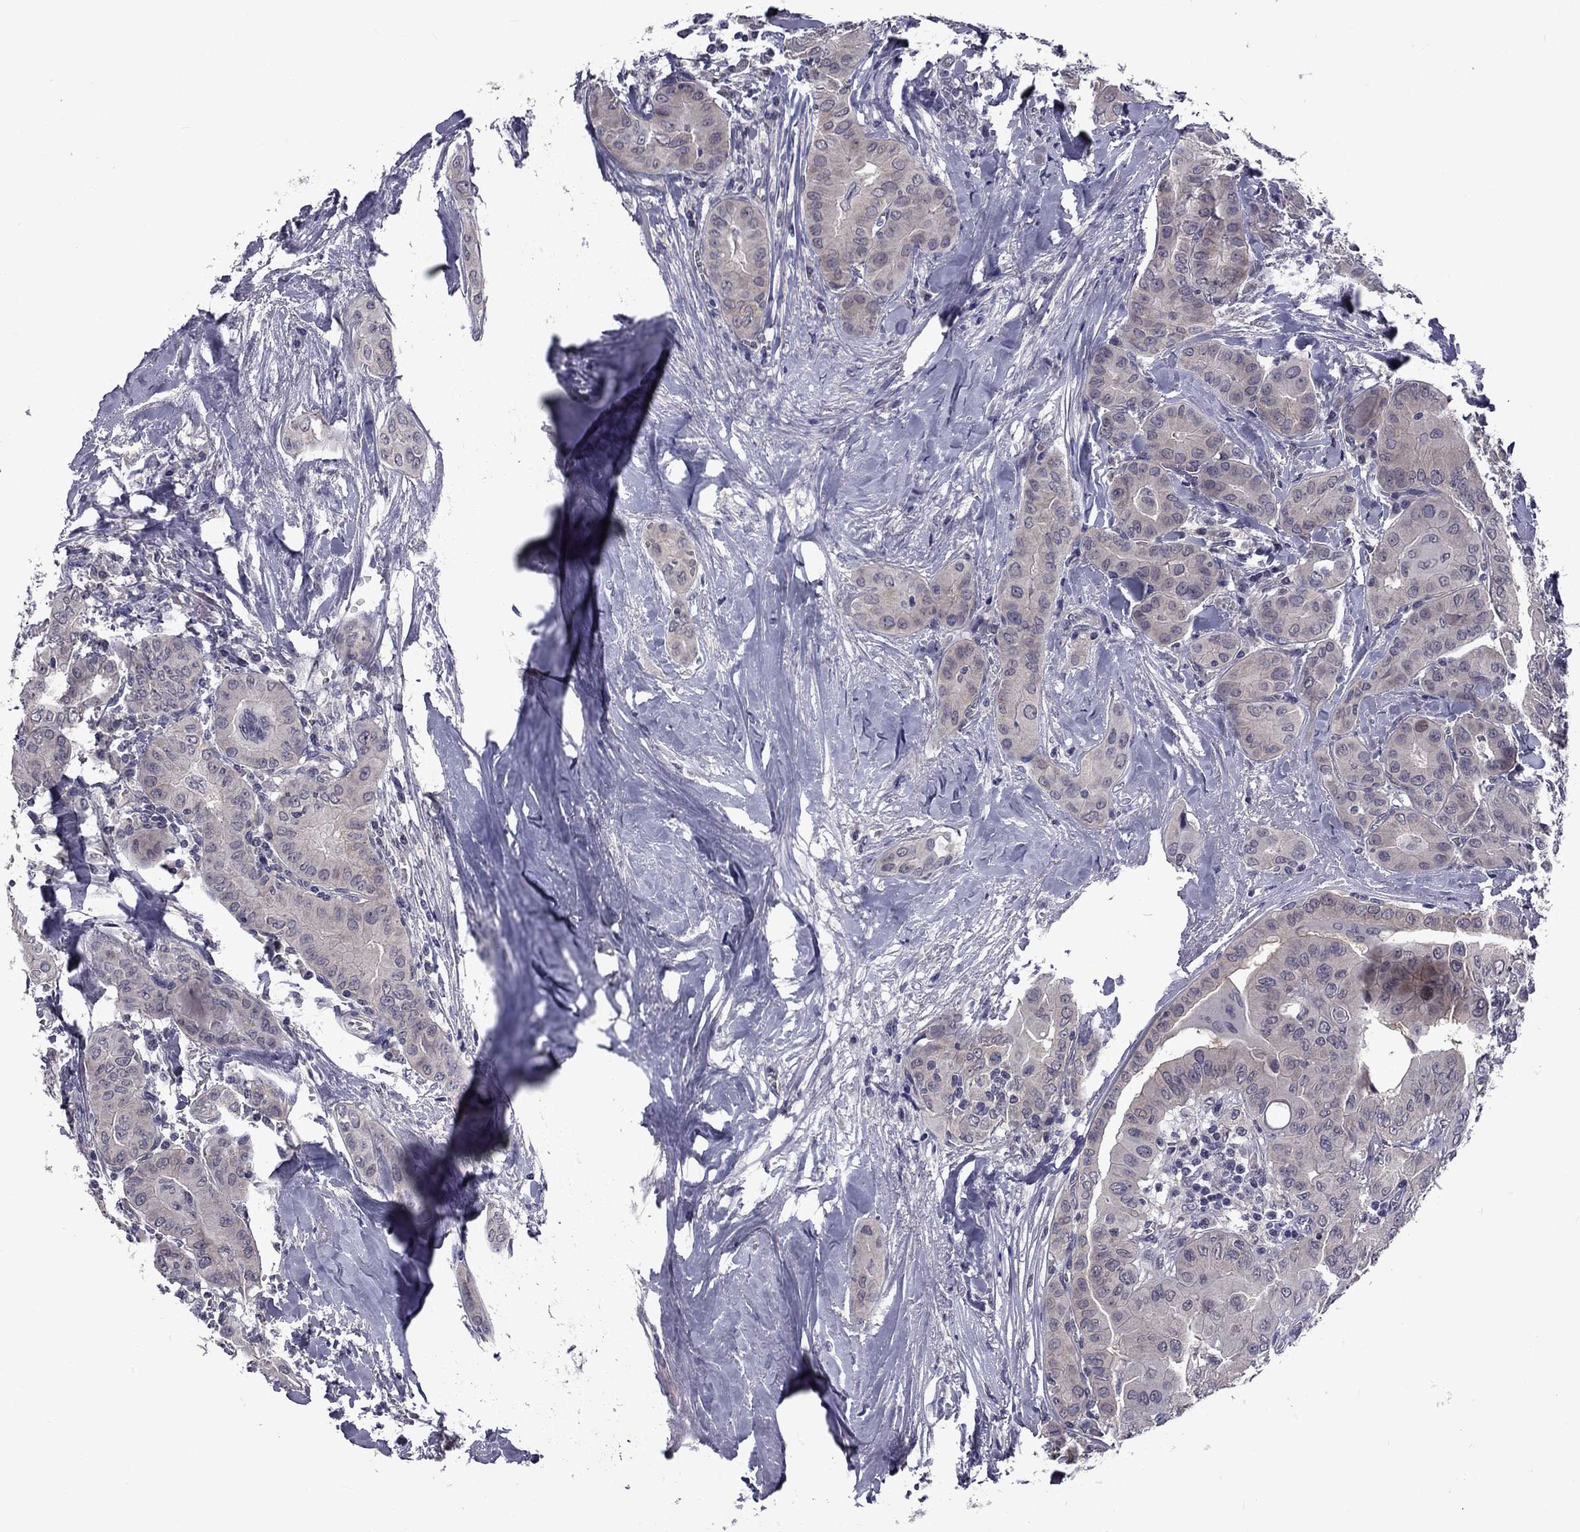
{"staining": {"intensity": "negative", "quantity": "none", "location": "none"}, "tissue": "thyroid cancer", "cell_type": "Tumor cells", "image_type": "cancer", "snomed": [{"axis": "morphology", "description": "Papillary adenocarcinoma, NOS"}, {"axis": "topography", "description": "Thyroid gland"}], "caption": "There is no significant staining in tumor cells of thyroid cancer. (Stains: DAB (3,3'-diaminobenzidine) immunohistochemistry (IHC) with hematoxylin counter stain, Microscopy: brightfield microscopy at high magnification).", "gene": "SNTA1", "patient": {"sex": "female", "age": 37}}